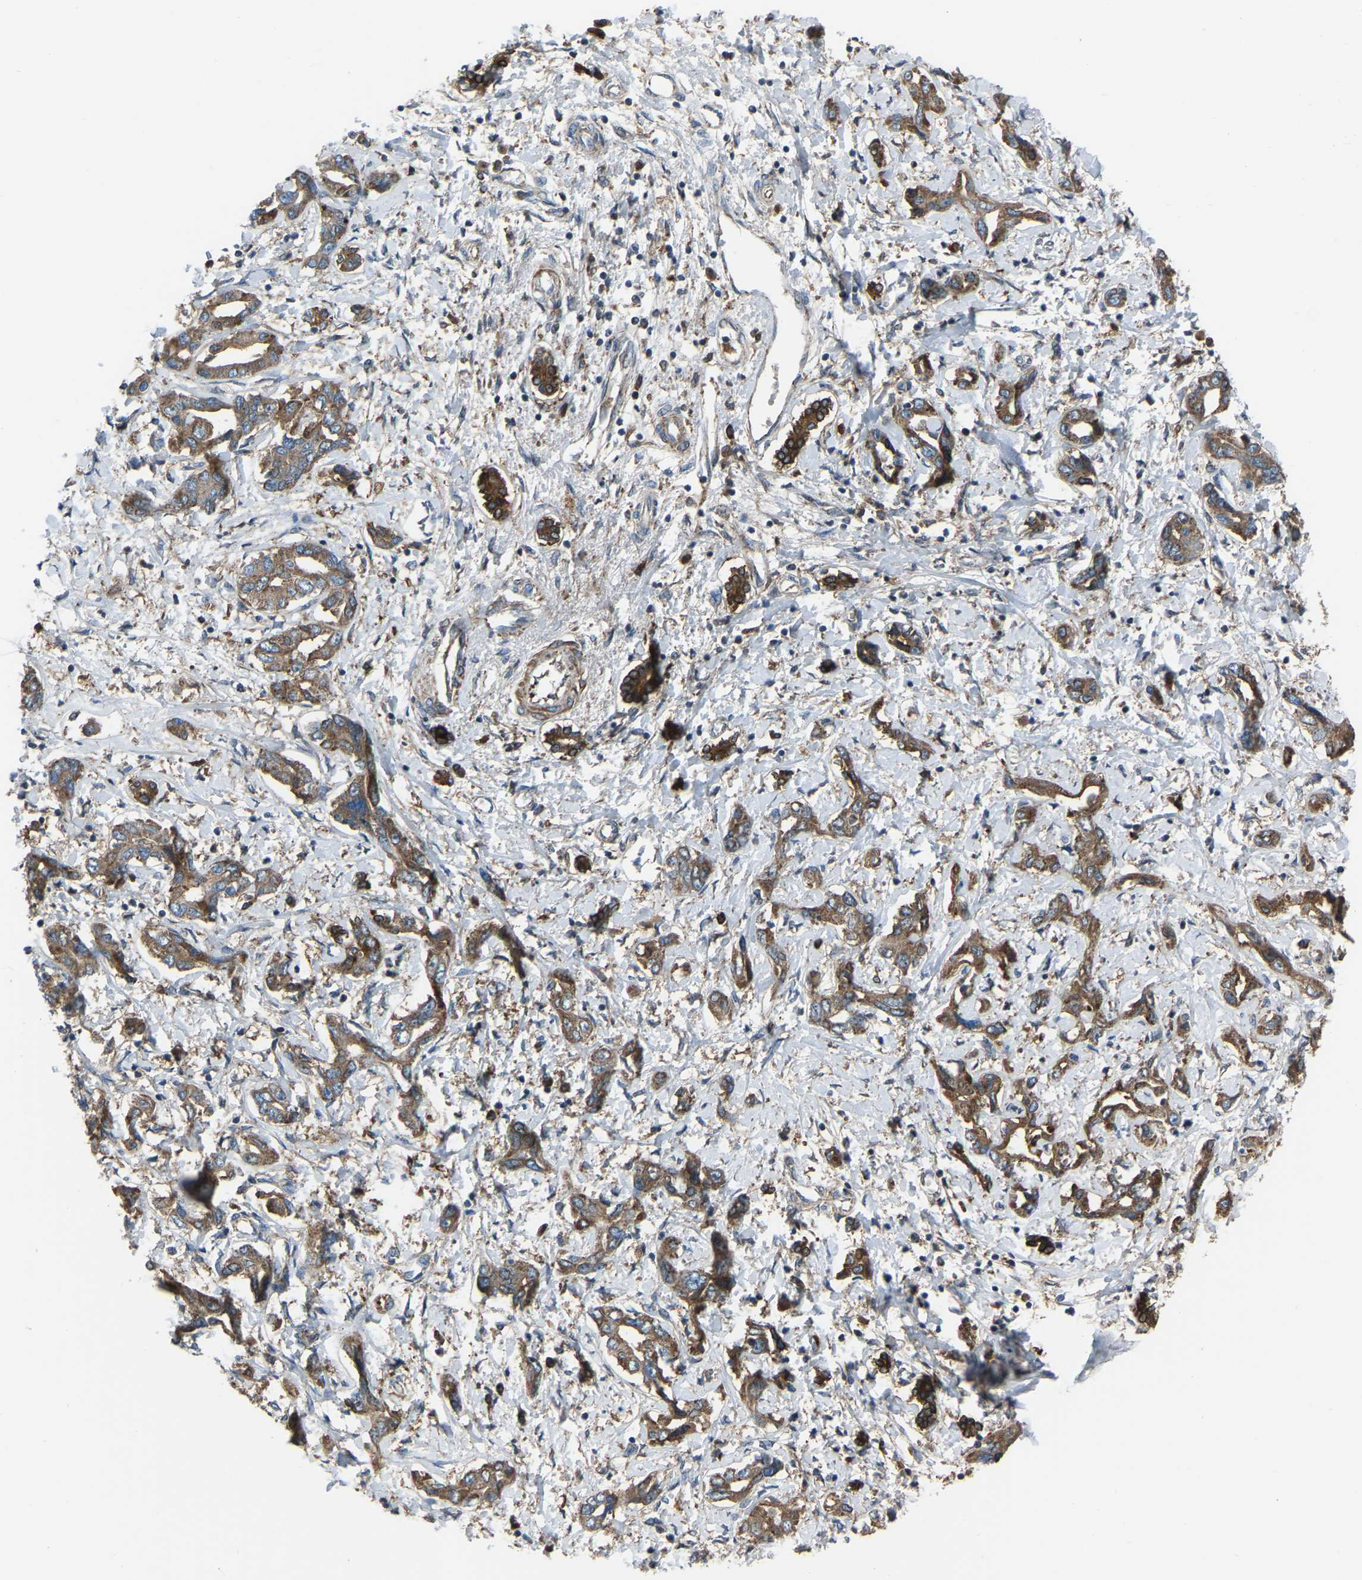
{"staining": {"intensity": "moderate", "quantity": ">75%", "location": "cytoplasmic/membranous"}, "tissue": "liver cancer", "cell_type": "Tumor cells", "image_type": "cancer", "snomed": [{"axis": "morphology", "description": "Cholangiocarcinoma"}, {"axis": "topography", "description": "Liver"}], "caption": "IHC photomicrograph of liver cholangiocarcinoma stained for a protein (brown), which demonstrates medium levels of moderate cytoplasmic/membranous expression in about >75% of tumor cells.", "gene": "AKR1A1", "patient": {"sex": "male", "age": 59}}